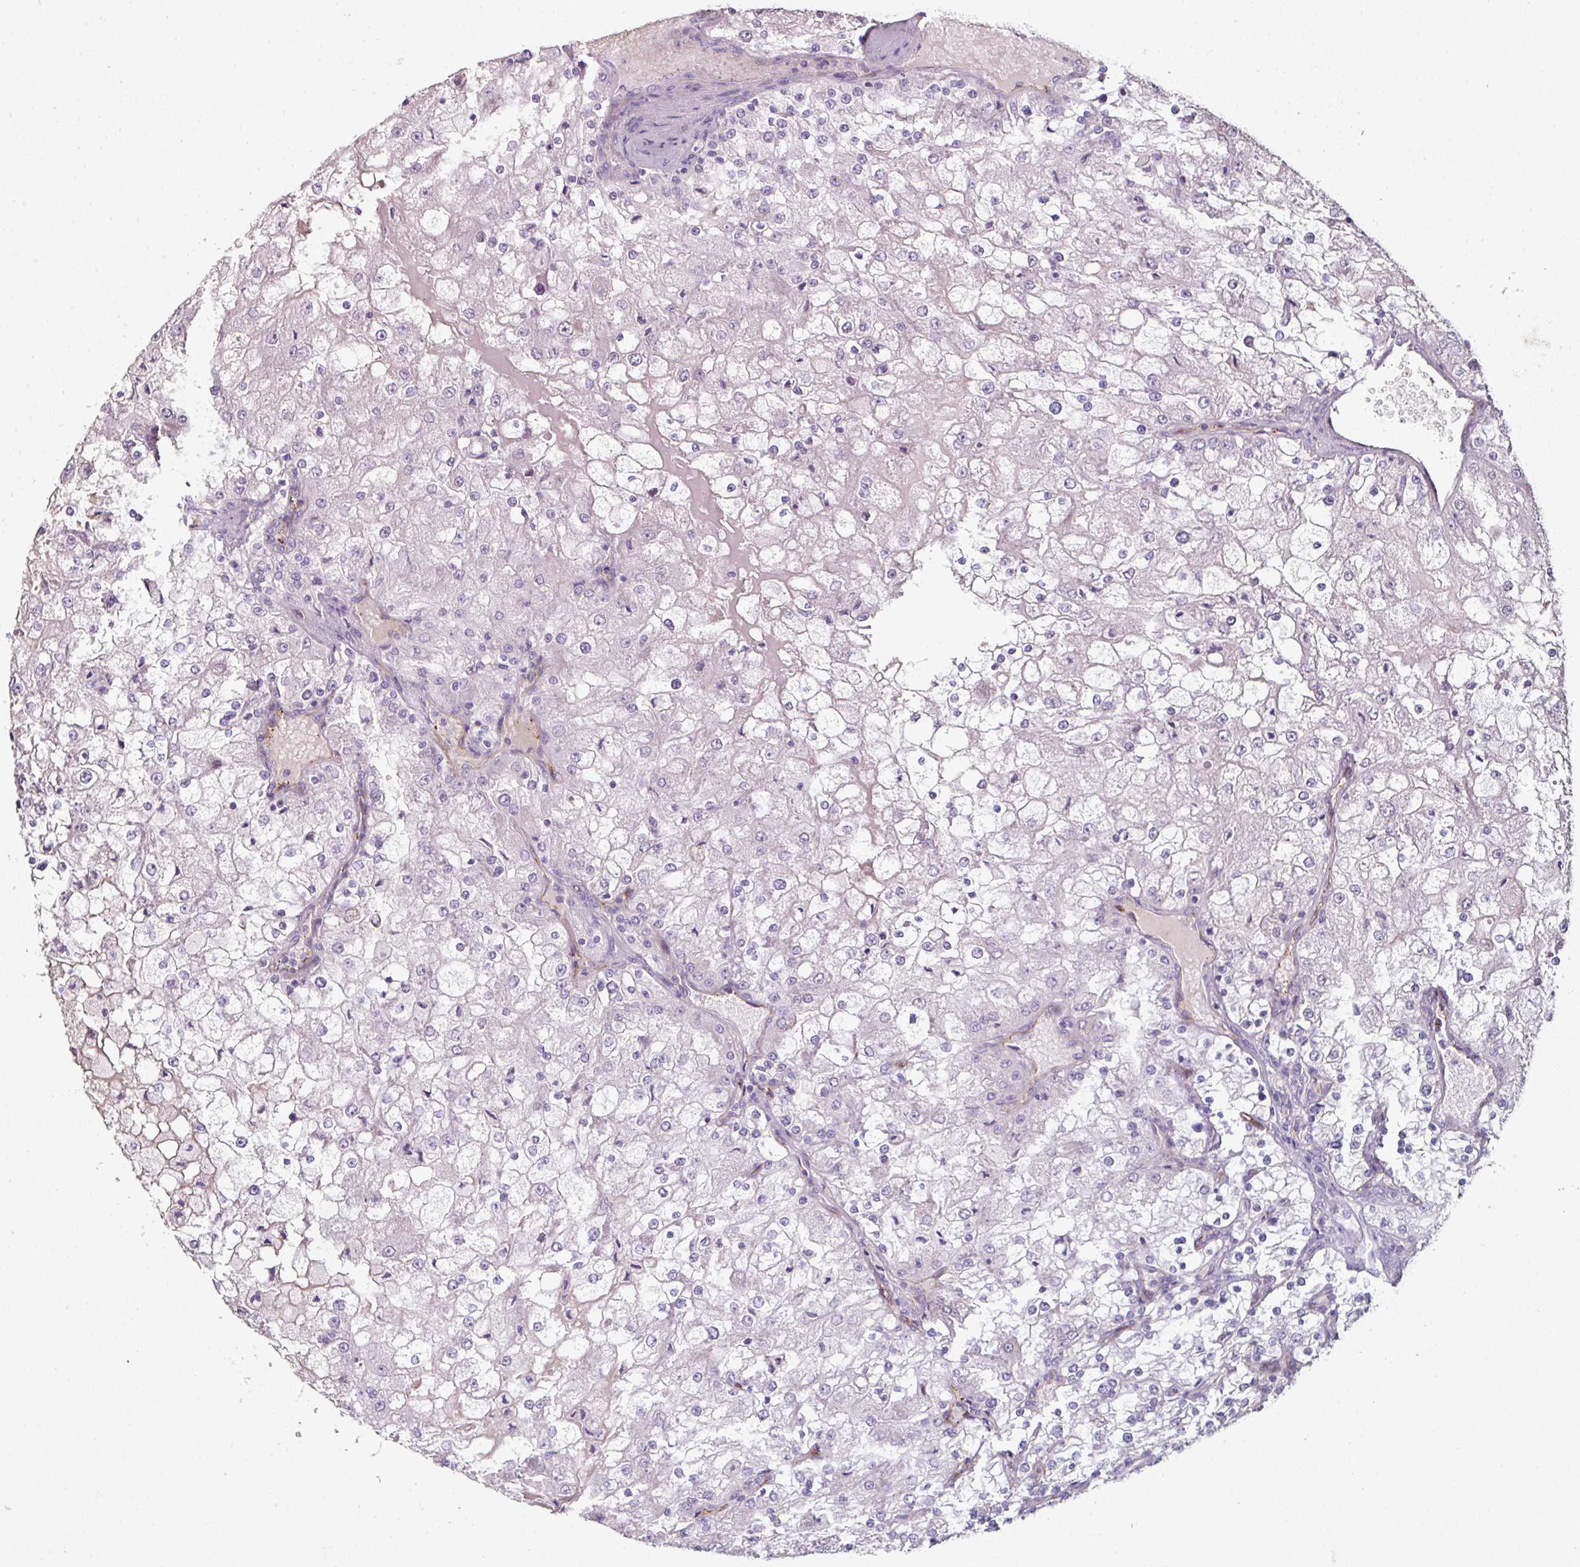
{"staining": {"intensity": "negative", "quantity": "none", "location": "none"}, "tissue": "renal cancer", "cell_type": "Tumor cells", "image_type": "cancer", "snomed": [{"axis": "morphology", "description": "Adenocarcinoma, NOS"}, {"axis": "topography", "description": "Kidney"}], "caption": "A high-resolution micrograph shows immunohistochemistry (IHC) staining of renal cancer, which demonstrates no significant staining in tumor cells.", "gene": "FHAD1", "patient": {"sex": "female", "age": 74}}